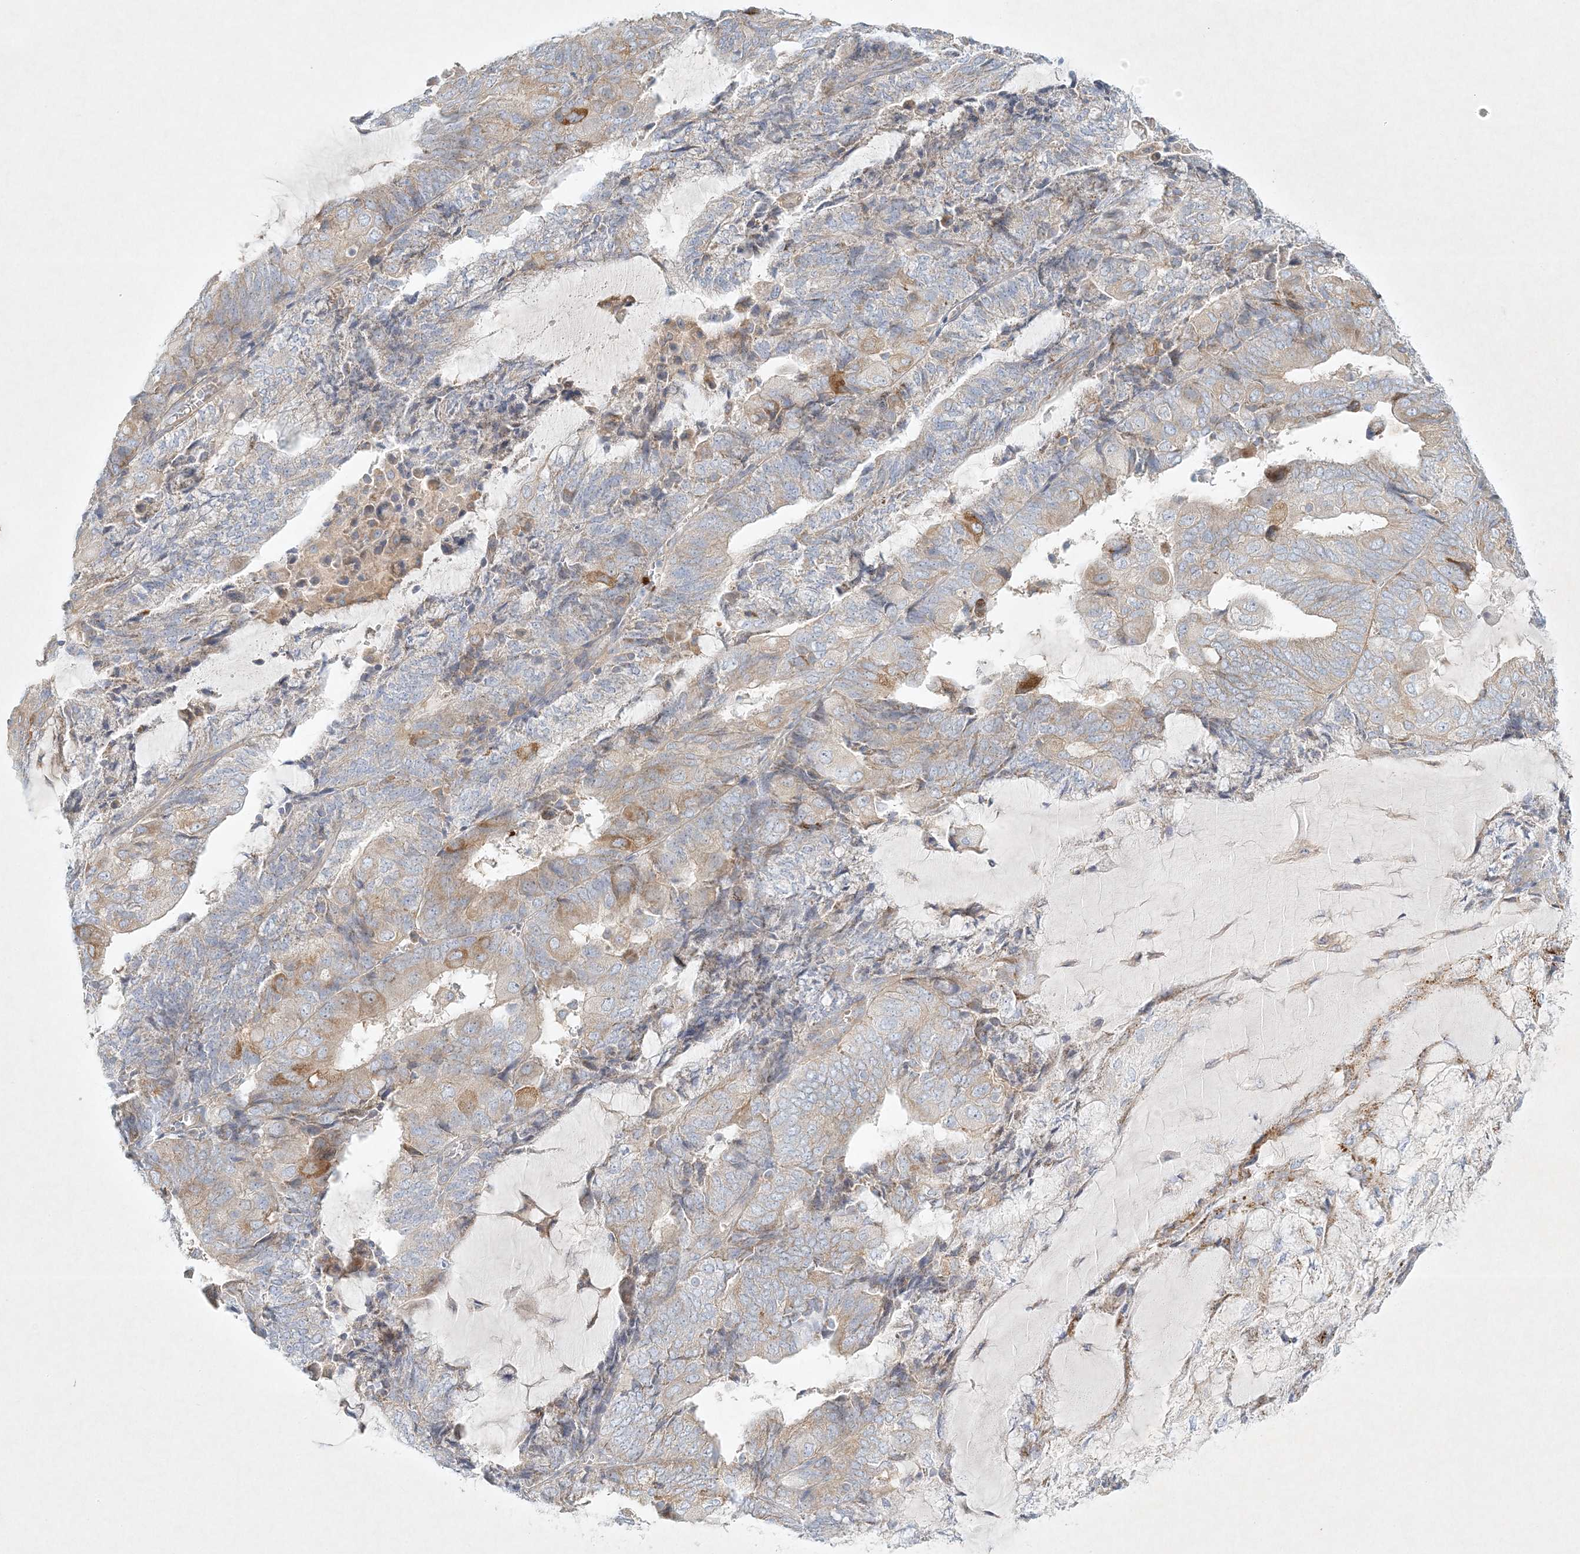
{"staining": {"intensity": "moderate", "quantity": "25%-75%", "location": "cytoplasmic/membranous"}, "tissue": "endometrial cancer", "cell_type": "Tumor cells", "image_type": "cancer", "snomed": [{"axis": "morphology", "description": "Adenocarcinoma, NOS"}, {"axis": "topography", "description": "Endometrium"}], "caption": "Tumor cells display moderate cytoplasmic/membranous expression in approximately 25%-75% of cells in adenocarcinoma (endometrial). Nuclei are stained in blue.", "gene": "STK11IP", "patient": {"sex": "female", "age": 81}}